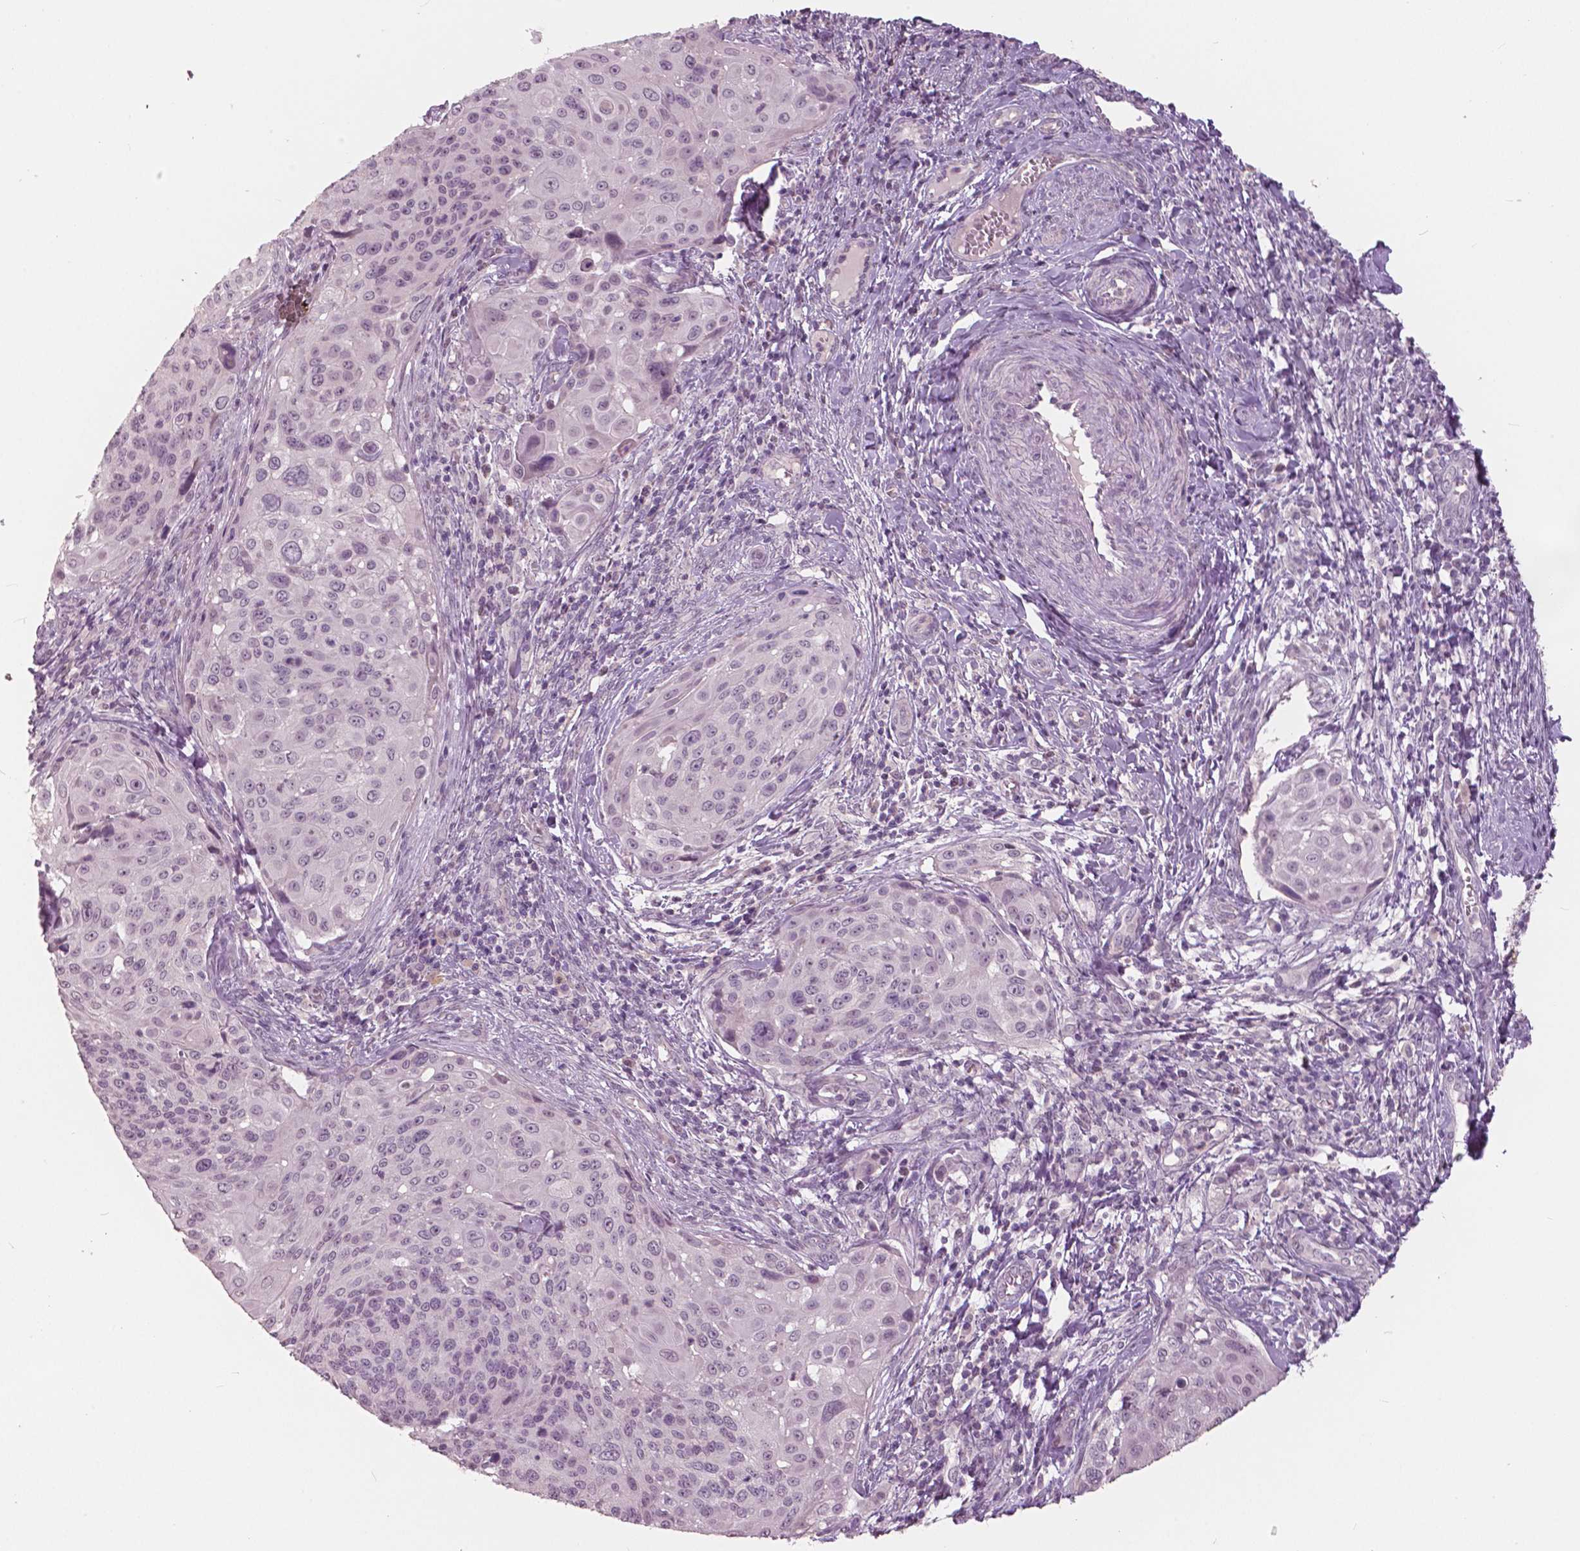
{"staining": {"intensity": "negative", "quantity": "none", "location": "none"}, "tissue": "cervical cancer", "cell_type": "Tumor cells", "image_type": "cancer", "snomed": [{"axis": "morphology", "description": "Squamous cell carcinoma, NOS"}, {"axis": "topography", "description": "Cervix"}], "caption": "IHC histopathology image of neoplastic tissue: squamous cell carcinoma (cervical) stained with DAB (3,3'-diaminobenzidine) demonstrates no significant protein positivity in tumor cells. (Brightfield microscopy of DAB immunohistochemistry at high magnification).", "gene": "NANOG", "patient": {"sex": "female", "age": 49}}